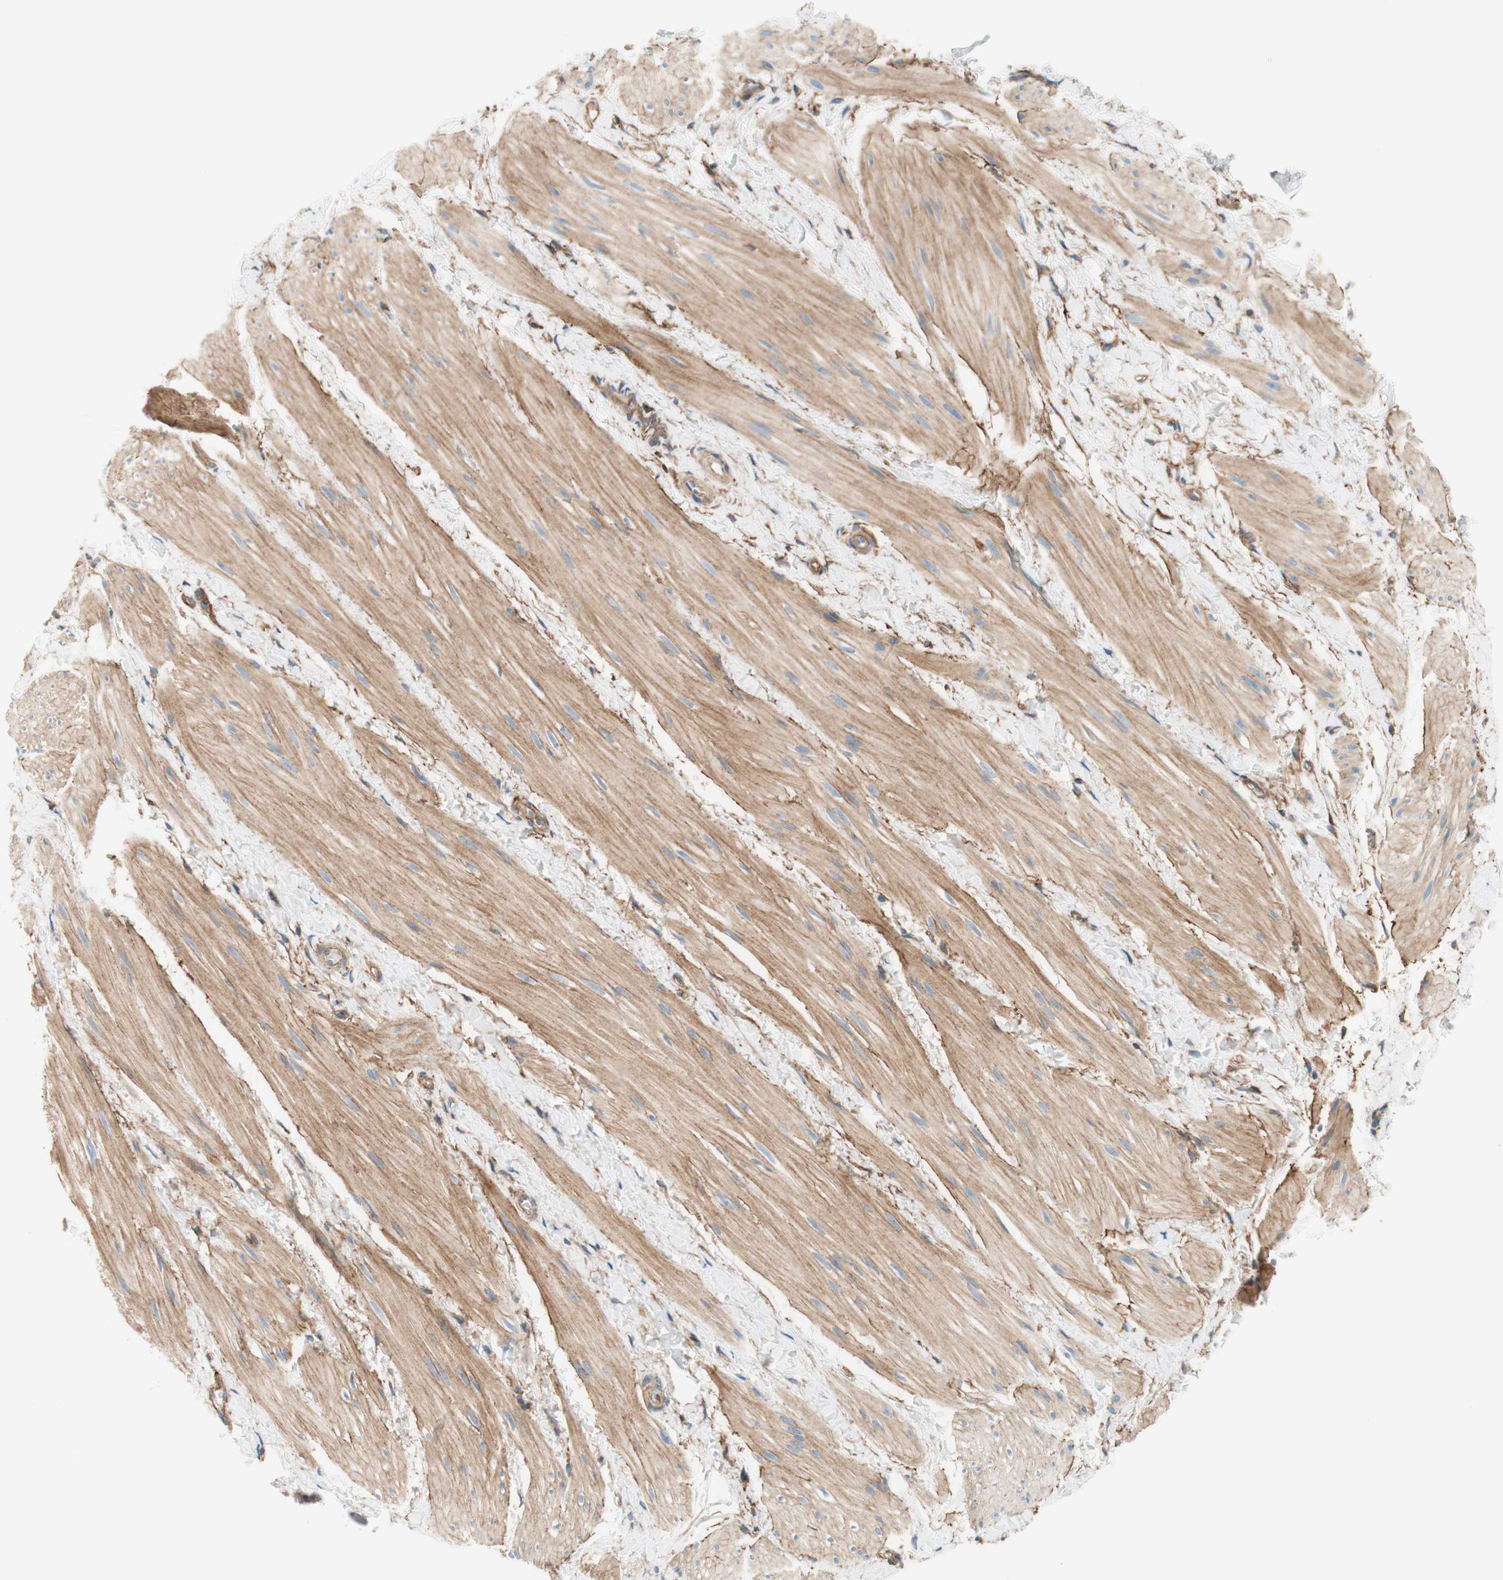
{"staining": {"intensity": "moderate", "quantity": ">75%", "location": "cytoplasmic/membranous"}, "tissue": "smooth muscle", "cell_type": "Smooth muscle cells", "image_type": "normal", "snomed": [{"axis": "morphology", "description": "Normal tissue, NOS"}, {"axis": "topography", "description": "Smooth muscle"}], "caption": "This is a photomicrograph of IHC staining of normal smooth muscle, which shows moderate staining in the cytoplasmic/membranous of smooth muscle cells.", "gene": "VPS26A", "patient": {"sex": "male", "age": 16}}